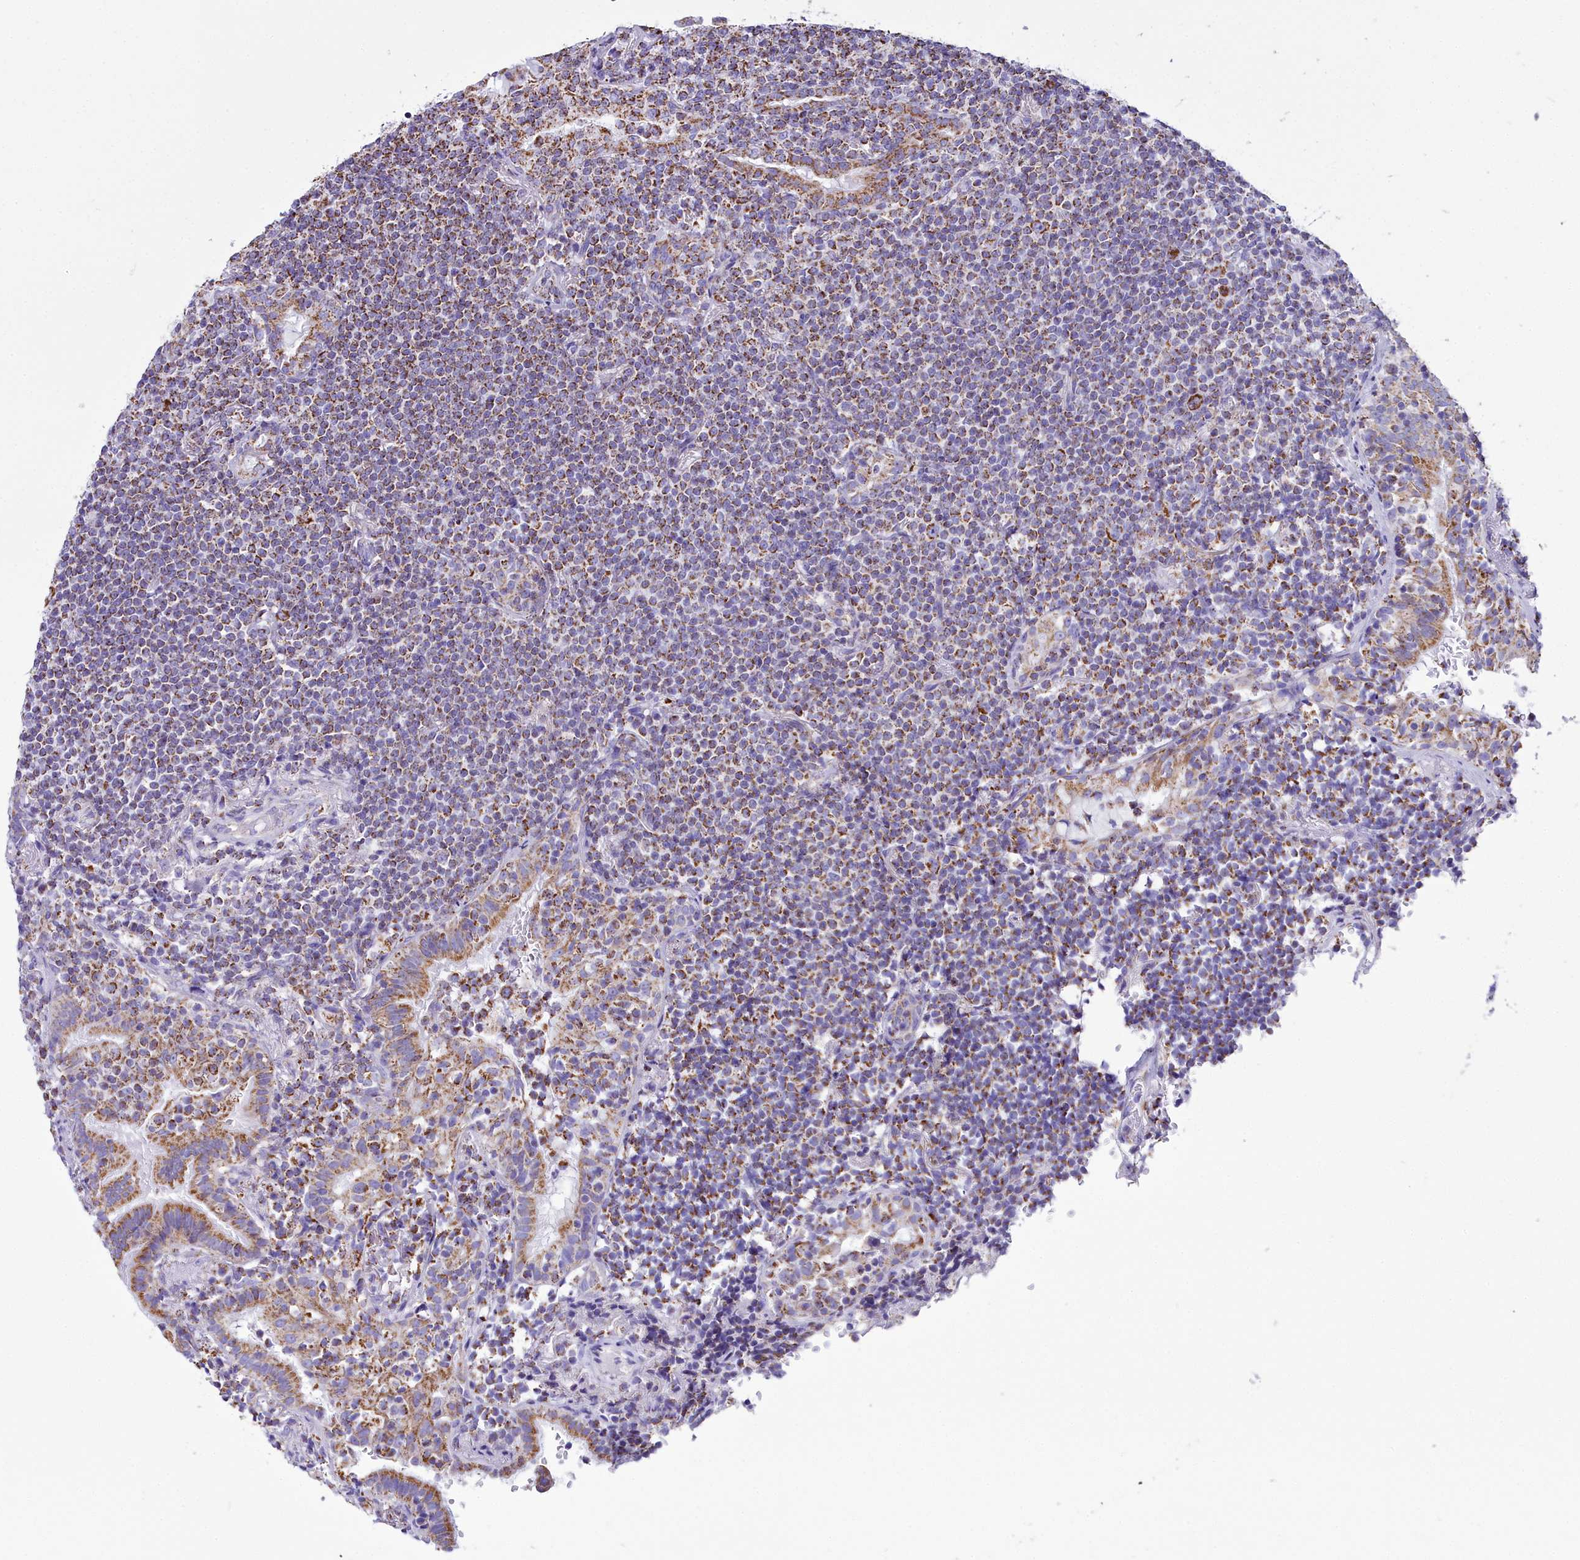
{"staining": {"intensity": "moderate", "quantity": ">75%", "location": "cytoplasmic/membranous"}, "tissue": "lymphoma", "cell_type": "Tumor cells", "image_type": "cancer", "snomed": [{"axis": "morphology", "description": "Malignant lymphoma, non-Hodgkin's type, Low grade"}, {"axis": "topography", "description": "Lung"}], "caption": "Immunohistochemical staining of lymphoma shows moderate cytoplasmic/membranous protein staining in about >75% of tumor cells. (brown staining indicates protein expression, while blue staining denotes nuclei).", "gene": "WDFY3", "patient": {"sex": "female", "age": 71}}